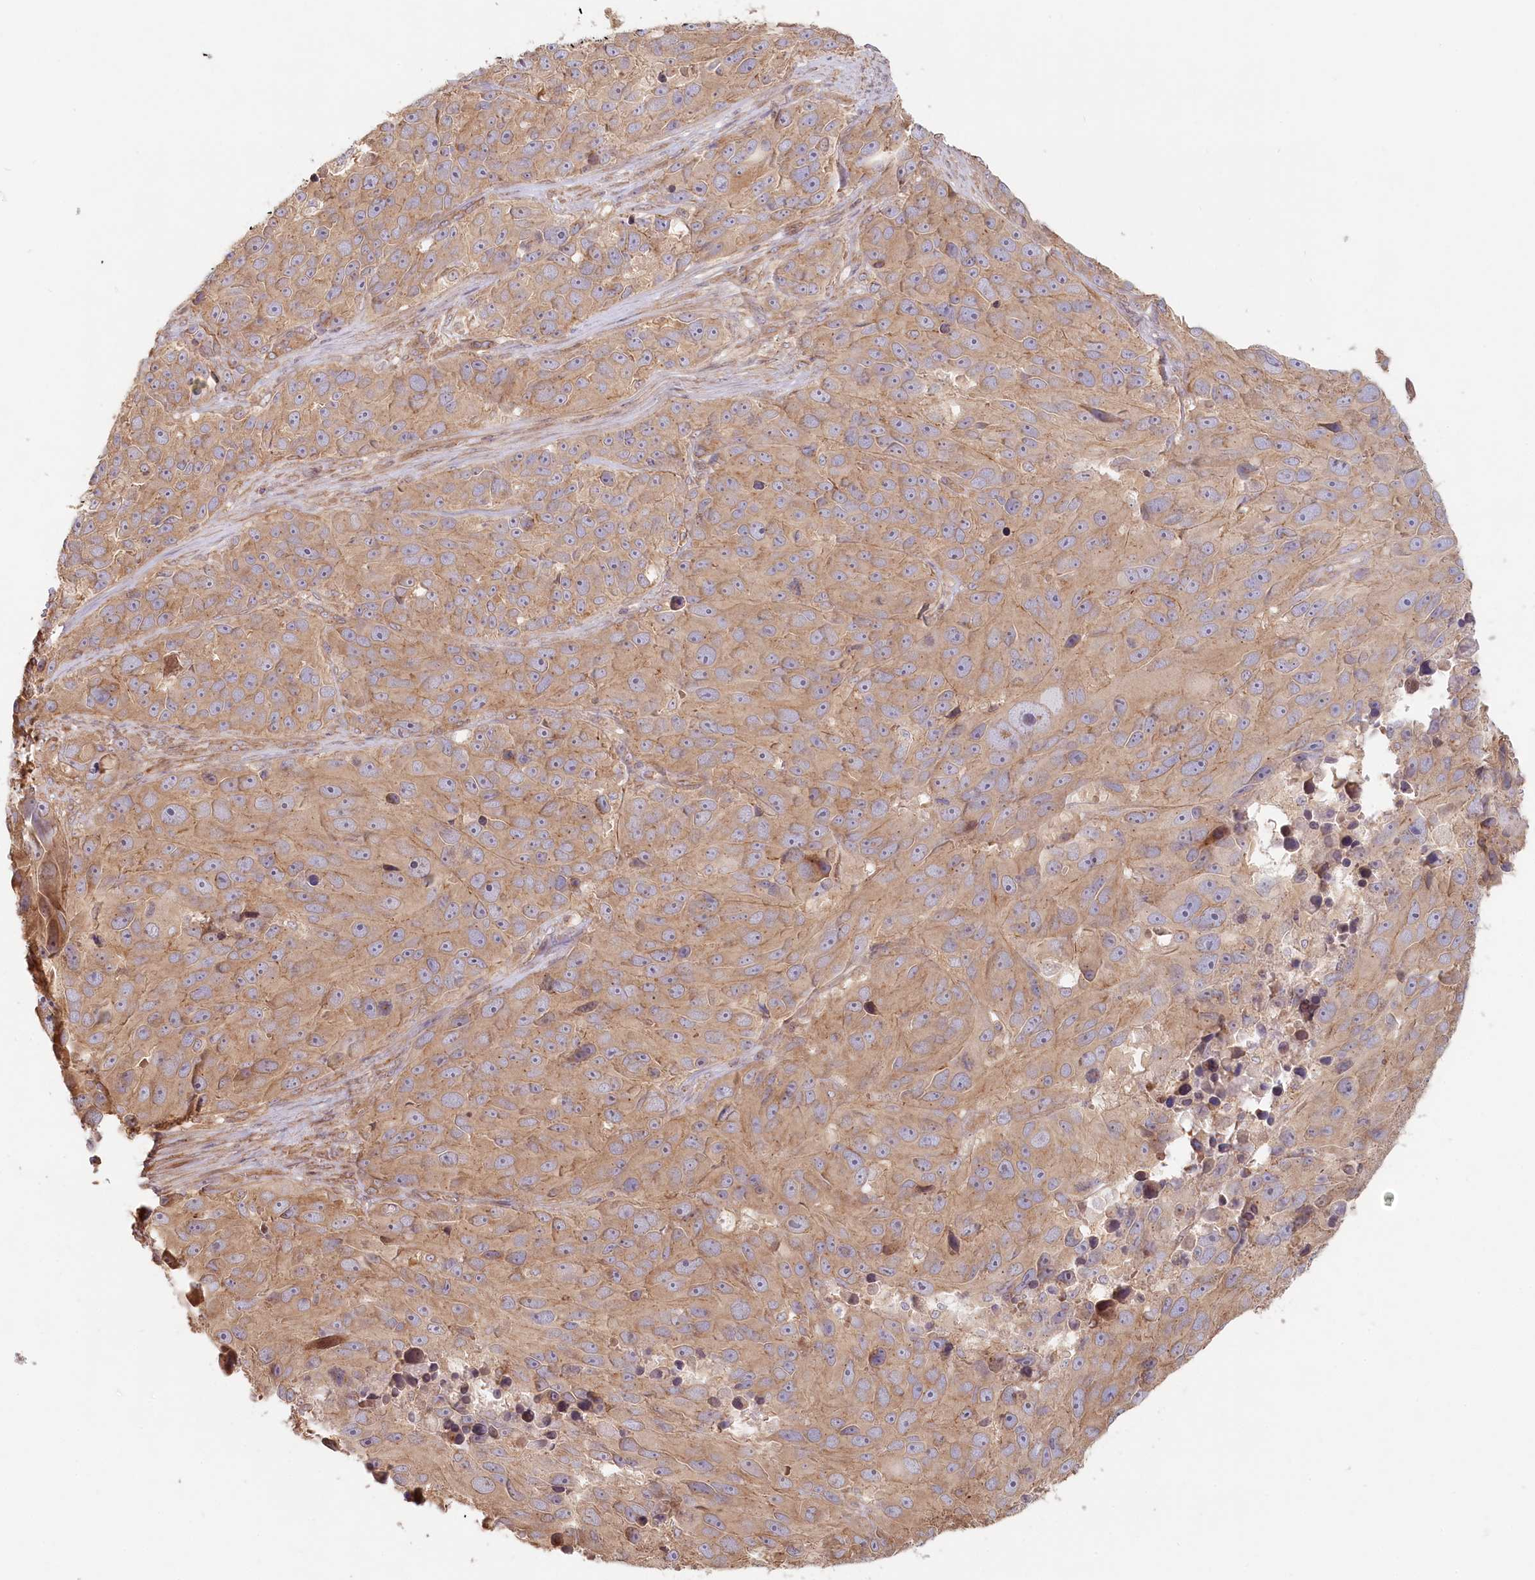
{"staining": {"intensity": "weak", "quantity": ">75%", "location": "cytoplasmic/membranous"}, "tissue": "melanoma", "cell_type": "Tumor cells", "image_type": "cancer", "snomed": [{"axis": "morphology", "description": "Malignant melanoma, NOS"}, {"axis": "topography", "description": "Skin"}], "caption": "Malignant melanoma was stained to show a protein in brown. There is low levels of weak cytoplasmic/membranous staining in about >75% of tumor cells. (brown staining indicates protein expression, while blue staining denotes nuclei).", "gene": "TCHP", "patient": {"sex": "male", "age": 84}}